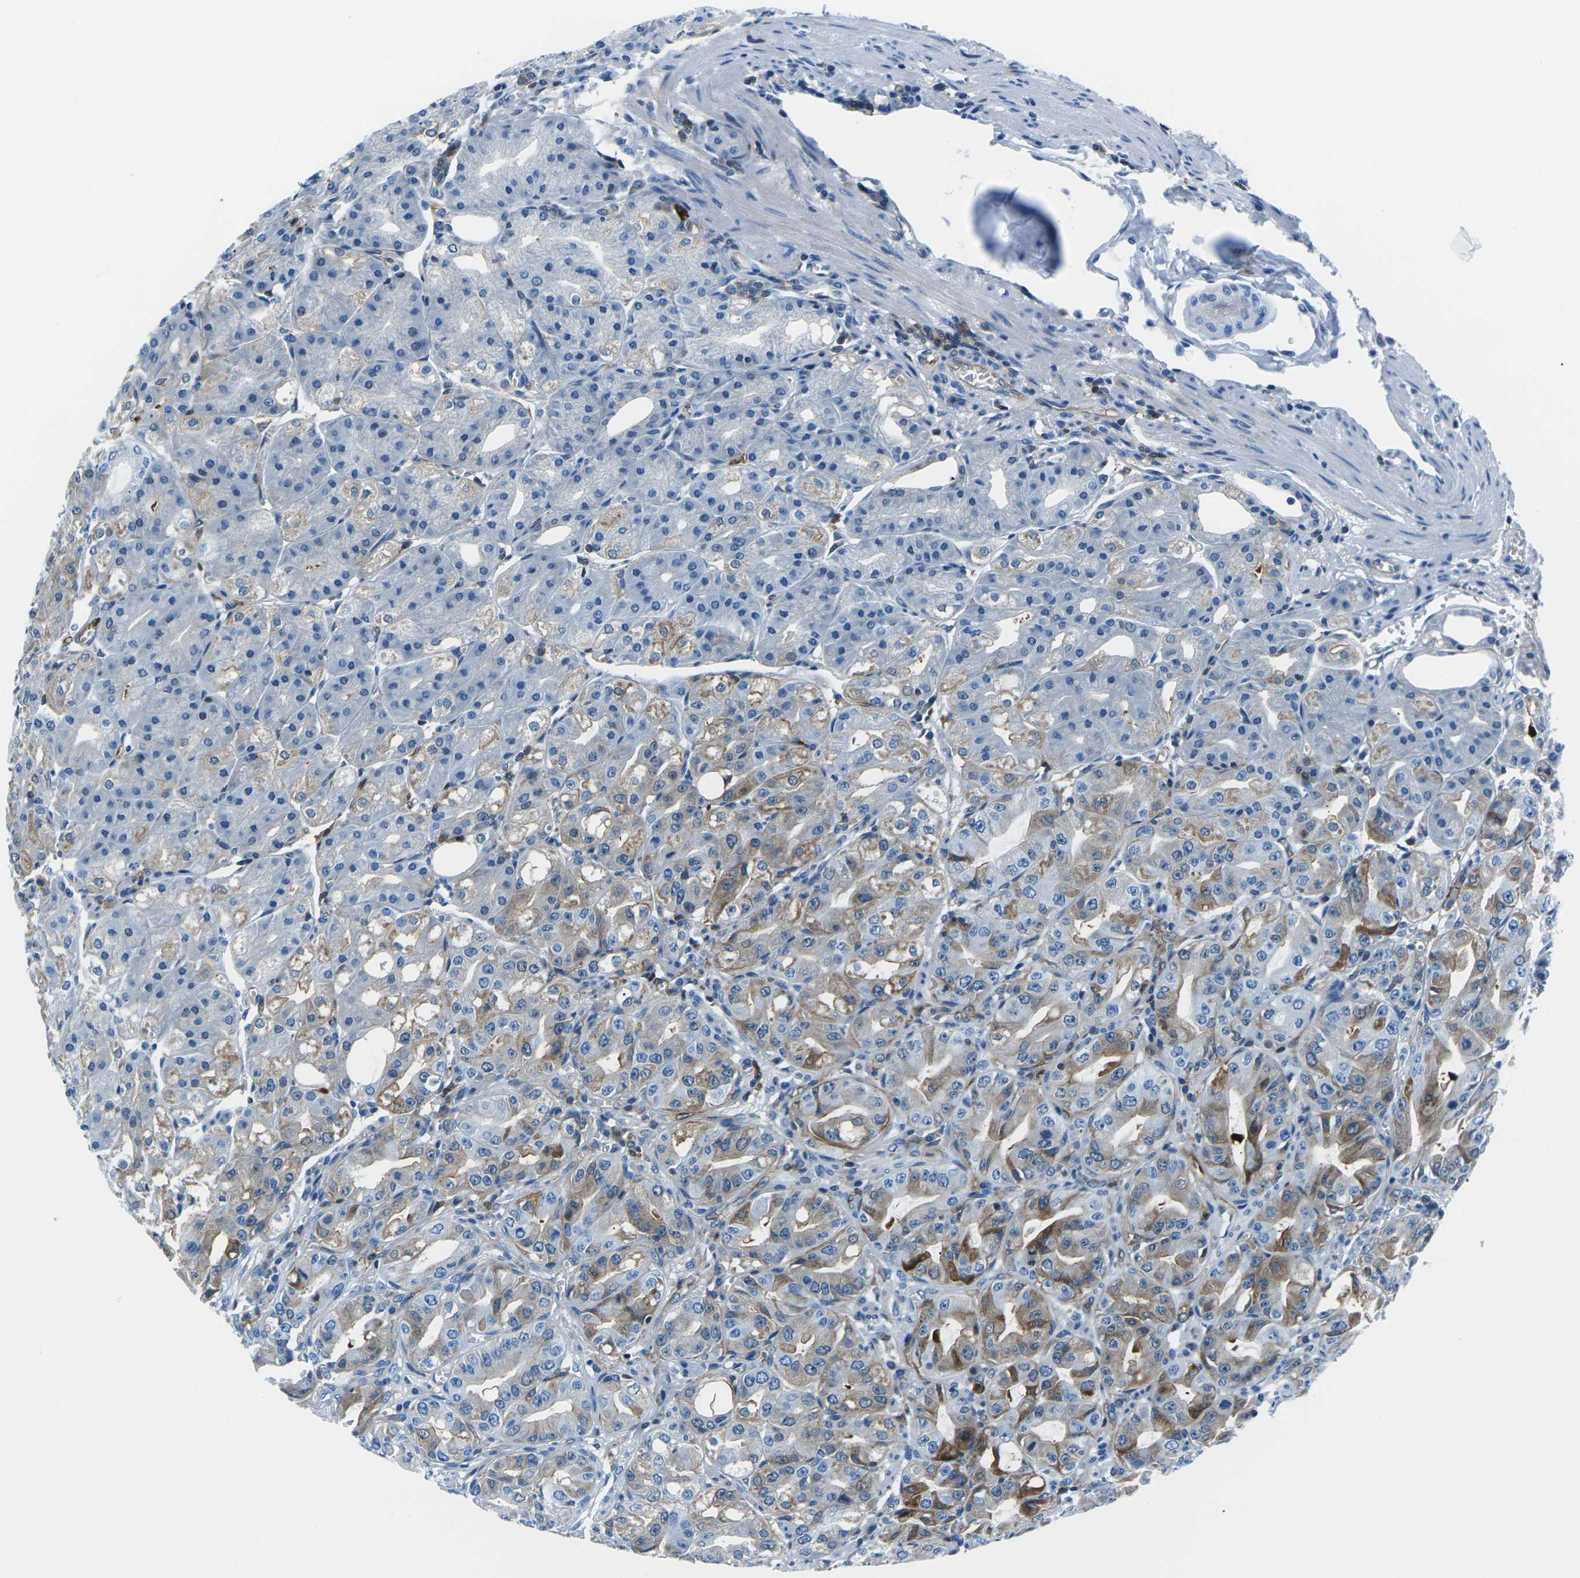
{"staining": {"intensity": "moderate", "quantity": "25%-75%", "location": "cytoplasmic/membranous"}, "tissue": "stomach", "cell_type": "Glandular cells", "image_type": "normal", "snomed": [{"axis": "morphology", "description": "Normal tissue, NOS"}, {"axis": "topography", "description": "Stomach, lower"}], "caption": "Protein staining exhibits moderate cytoplasmic/membranous staining in about 25%-75% of glandular cells in unremarkable stomach. (IHC, brightfield microscopy, high magnification).", "gene": "SOCS4", "patient": {"sex": "male", "age": 71}}